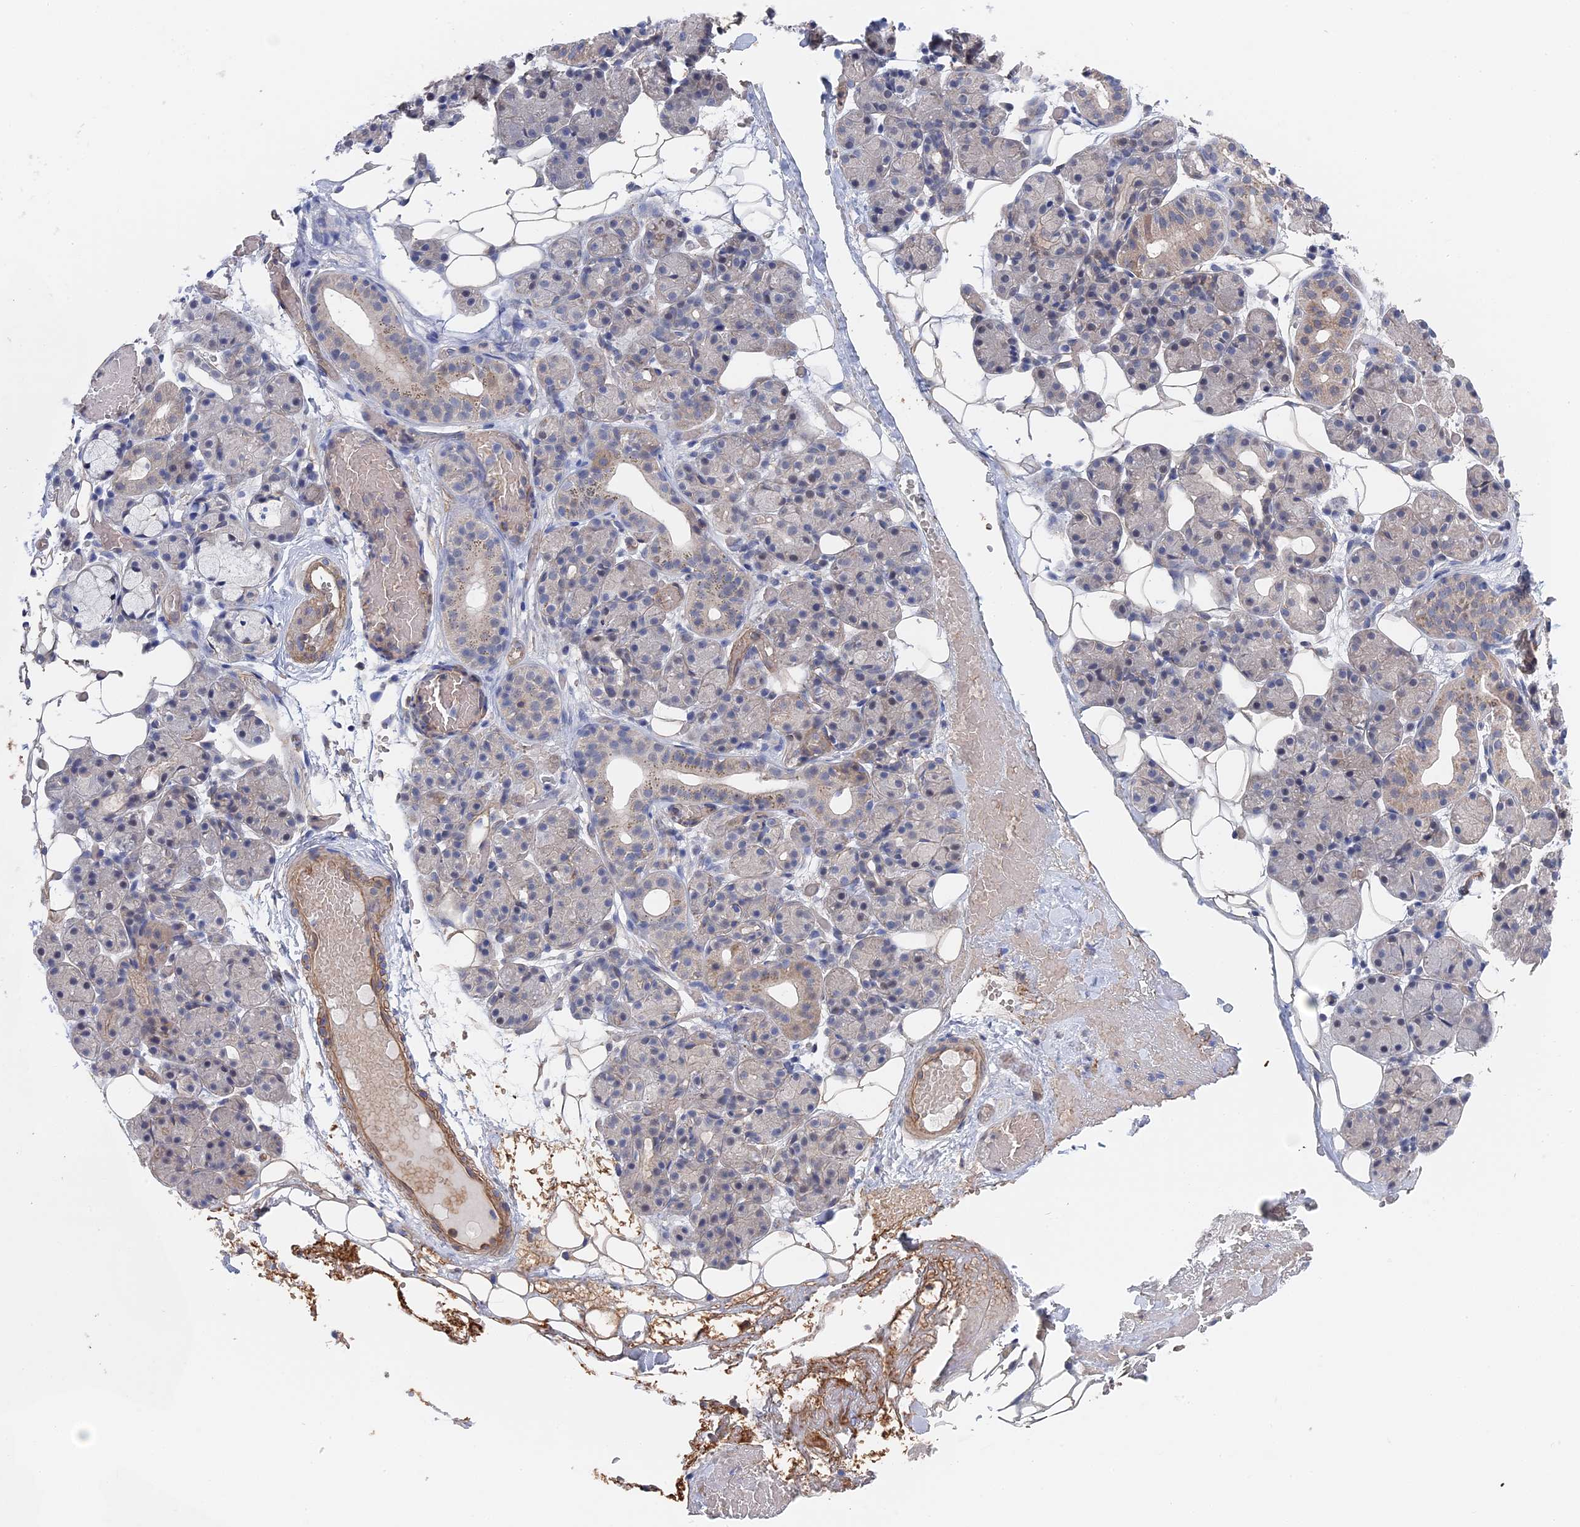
{"staining": {"intensity": "weak", "quantity": "<25%", "location": "cytoplasmic/membranous"}, "tissue": "salivary gland", "cell_type": "Glandular cells", "image_type": "normal", "snomed": [{"axis": "morphology", "description": "Normal tissue, NOS"}, {"axis": "topography", "description": "Salivary gland"}], "caption": "There is no significant positivity in glandular cells of salivary gland. (DAB immunohistochemistry (IHC), high magnification).", "gene": "MTHFSD", "patient": {"sex": "male", "age": 63}}